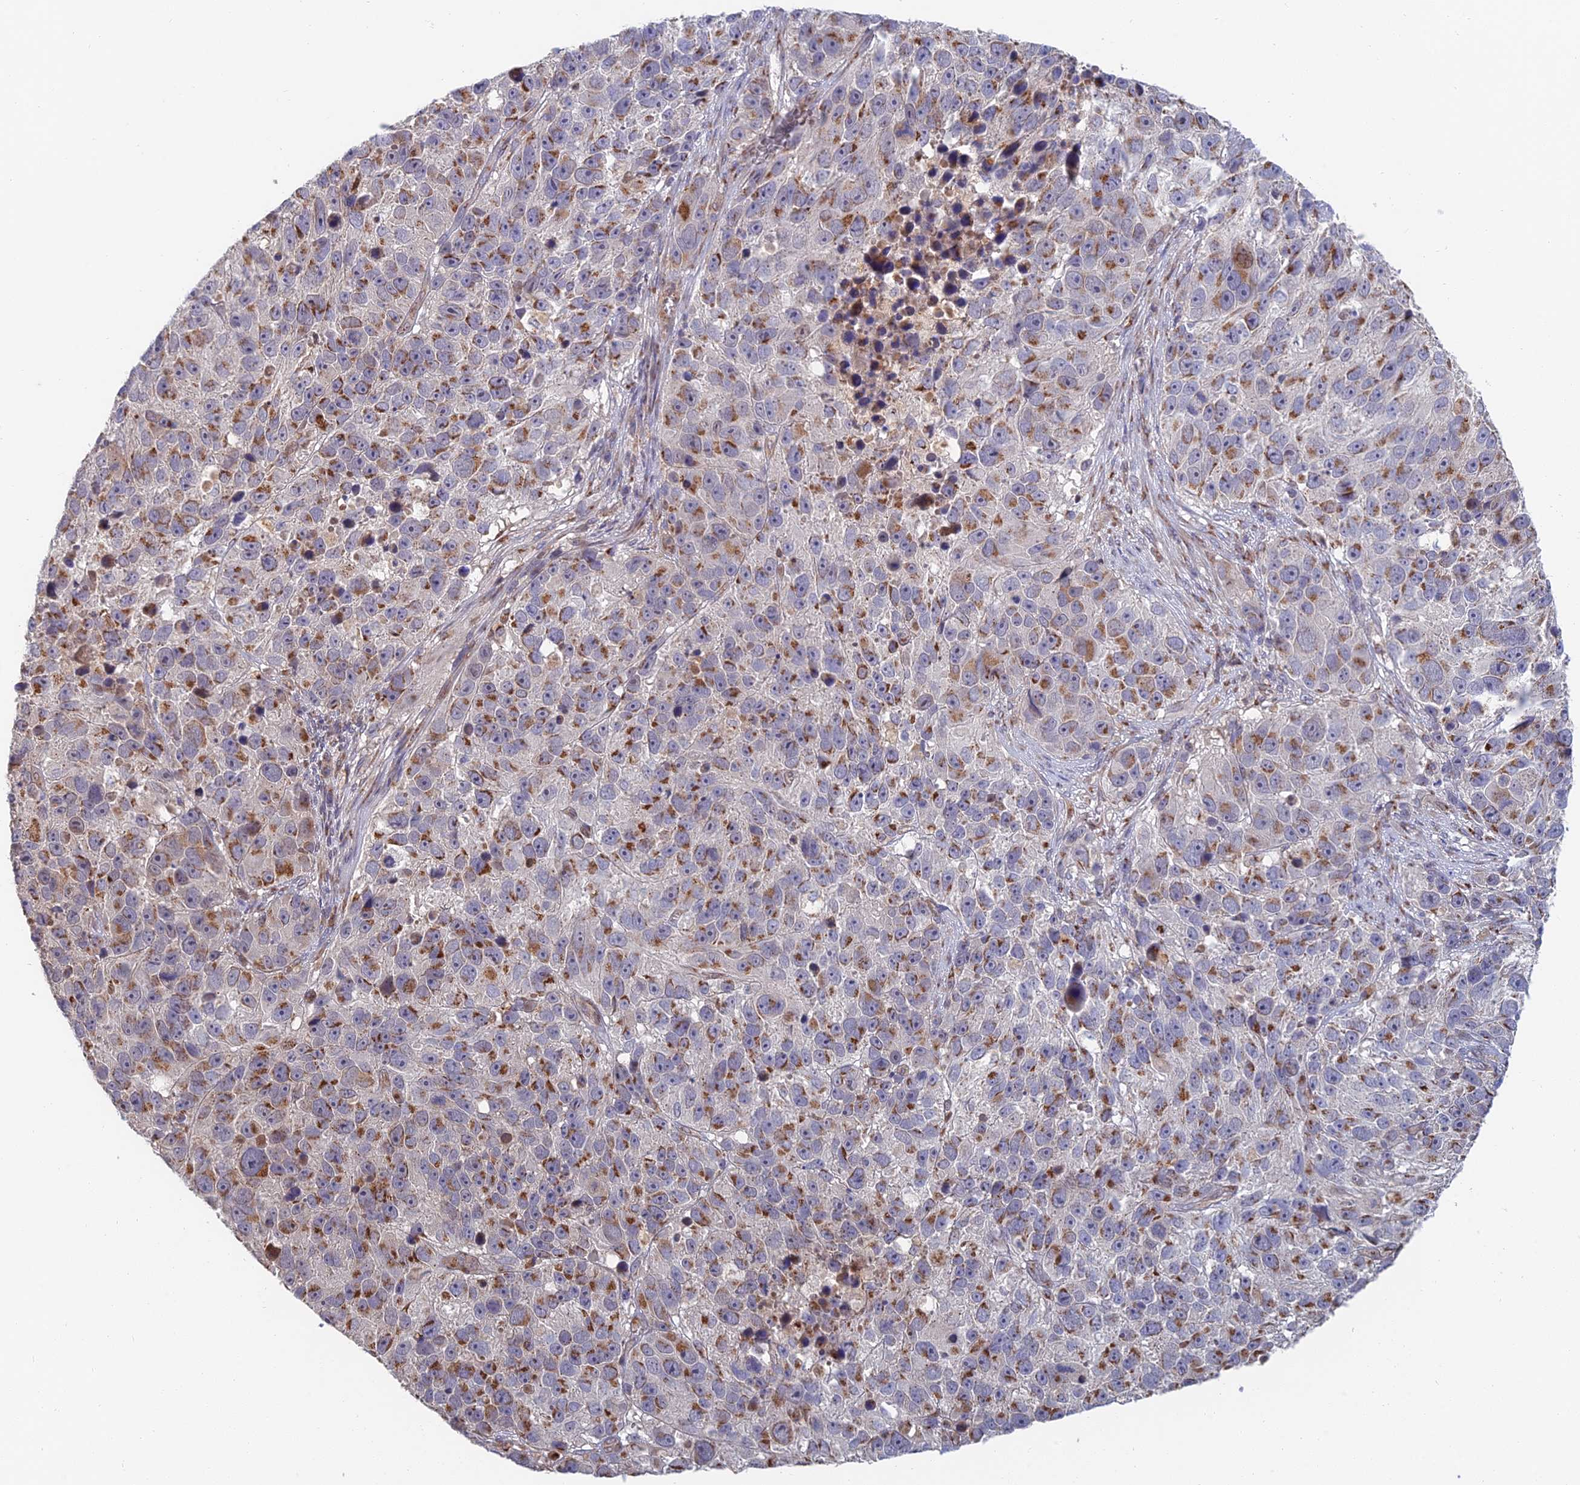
{"staining": {"intensity": "moderate", "quantity": ">75%", "location": "cytoplasmic/membranous"}, "tissue": "melanoma", "cell_type": "Tumor cells", "image_type": "cancer", "snomed": [{"axis": "morphology", "description": "Malignant melanoma, NOS"}, {"axis": "topography", "description": "Skin"}], "caption": "The photomicrograph reveals immunohistochemical staining of melanoma. There is moderate cytoplasmic/membranous expression is seen in approximately >75% of tumor cells.", "gene": "HS2ST1", "patient": {"sex": "male", "age": 84}}